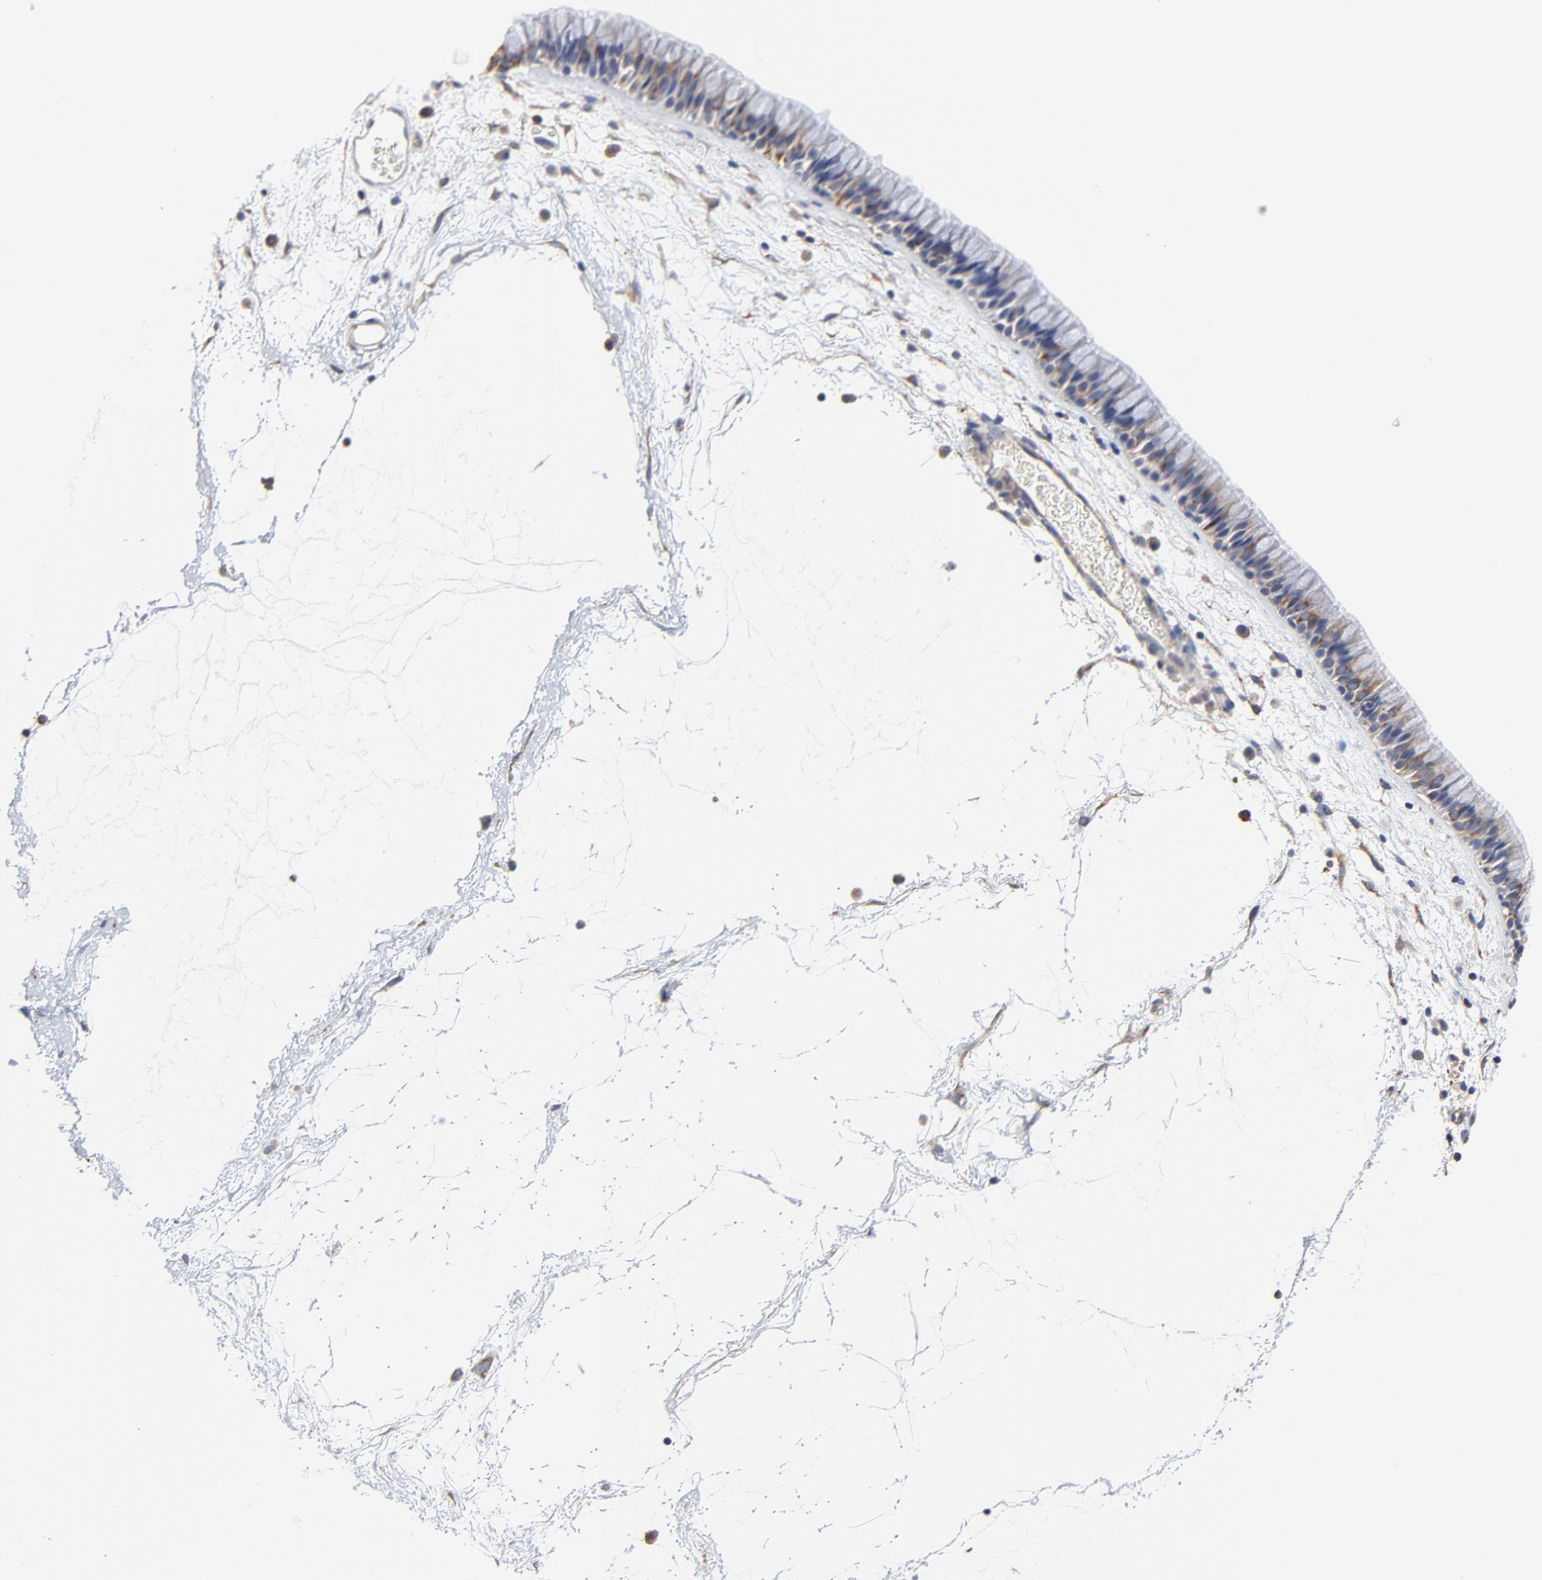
{"staining": {"intensity": "moderate", "quantity": ">75%", "location": "cytoplasmic/membranous"}, "tissue": "nasopharynx", "cell_type": "Respiratory epithelial cells", "image_type": "normal", "snomed": [{"axis": "morphology", "description": "Normal tissue, NOS"}, {"axis": "morphology", "description": "Inflammation, NOS"}, {"axis": "topography", "description": "Nasopharynx"}], "caption": "Protein expression analysis of normal human nasopharynx reveals moderate cytoplasmic/membranous staining in about >75% of respiratory epithelial cells. Ihc stains the protein in brown and the nuclei are stained blue.", "gene": "NXF3", "patient": {"sex": "male", "age": 48}}